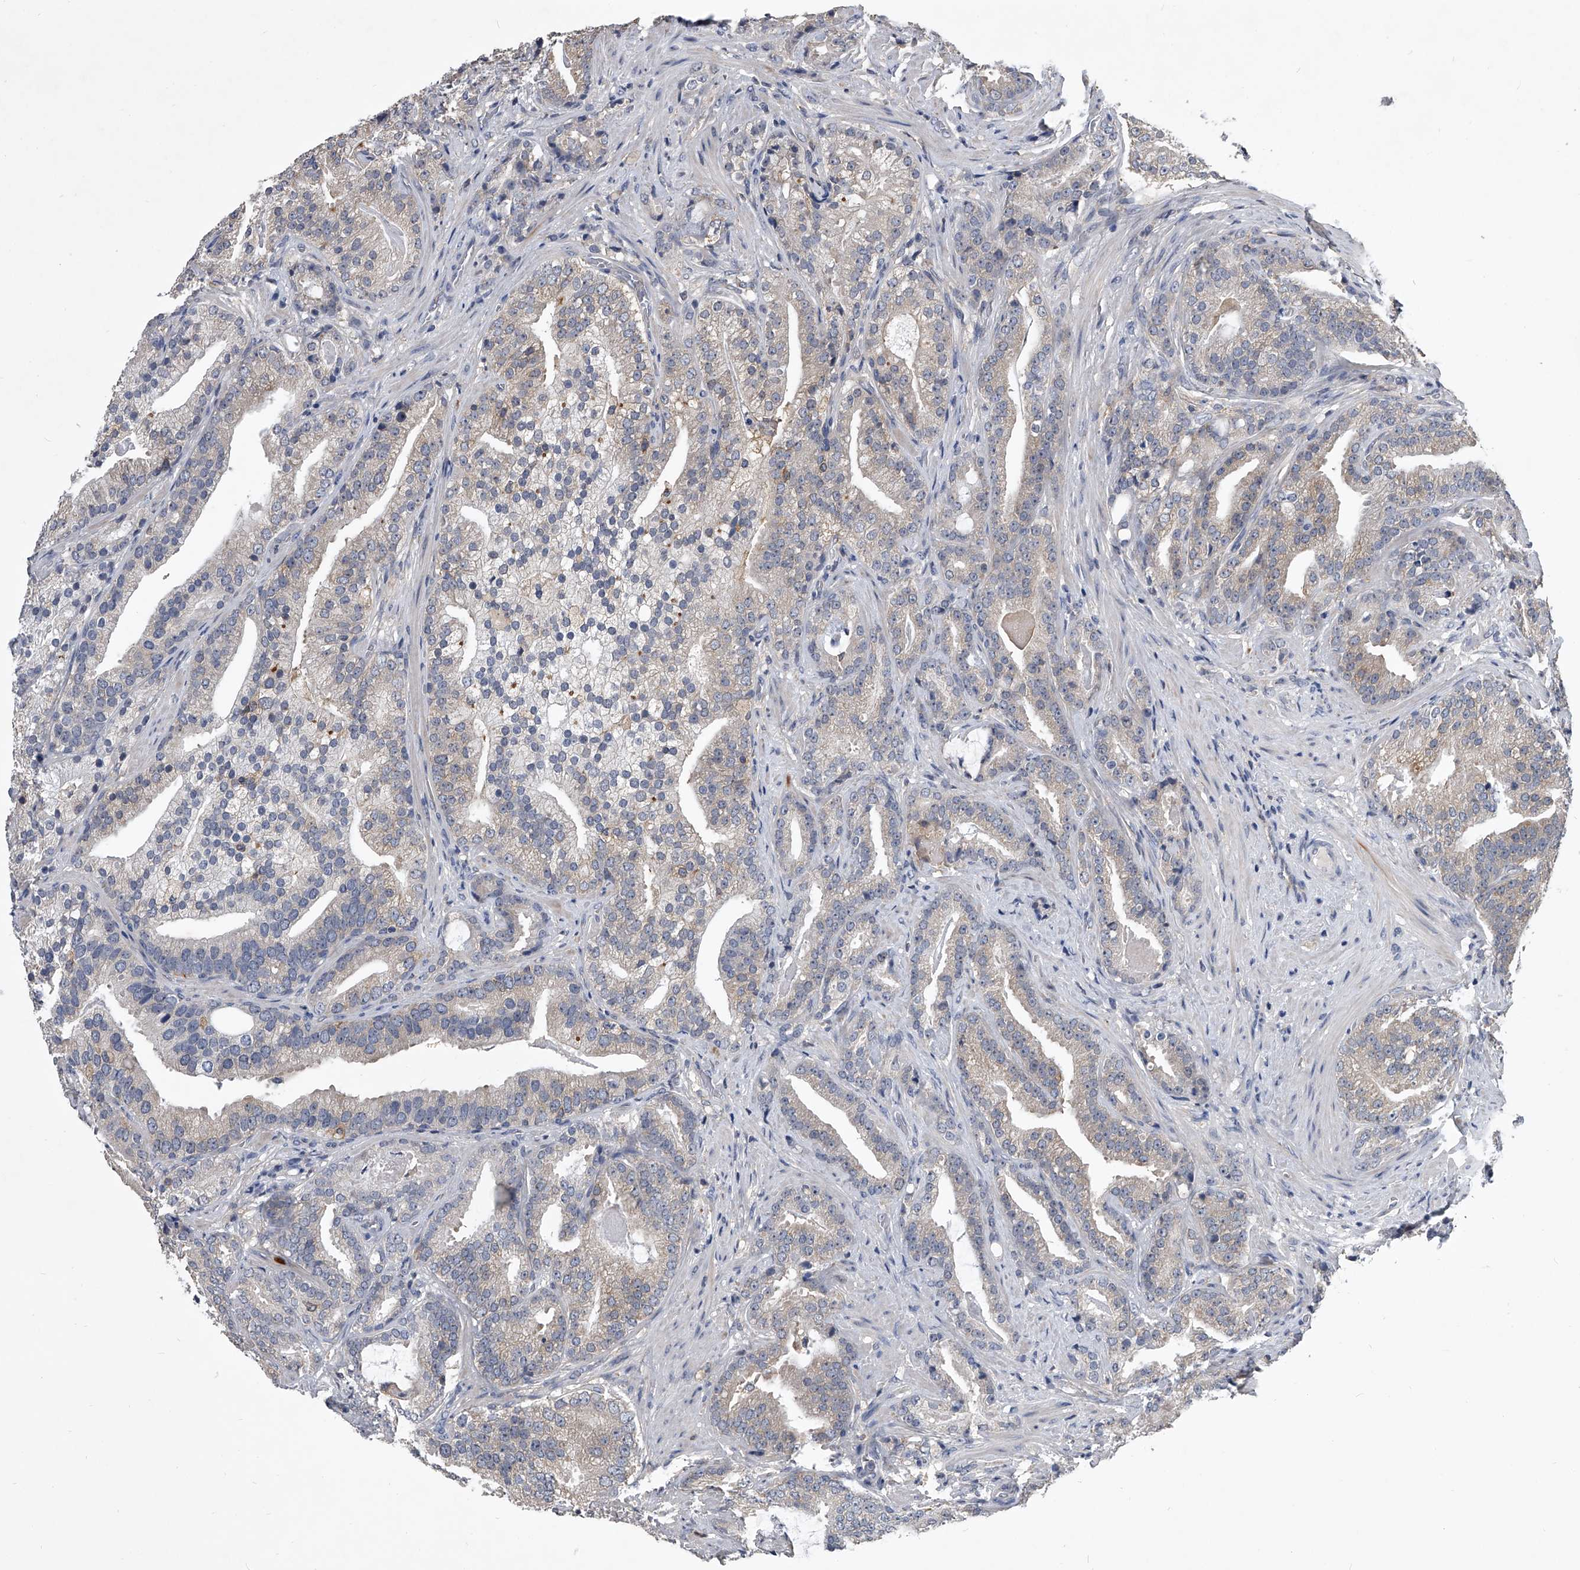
{"staining": {"intensity": "weak", "quantity": "<25%", "location": "cytoplasmic/membranous"}, "tissue": "prostate cancer", "cell_type": "Tumor cells", "image_type": "cancer", "snomed": [{"axis": "morphology", "description": "Adenocarcinoma, Low grade"}, {"axis": "topography", "description": "Prostate"}], "caption": "IHC histopathology image of neoplastic tissue: prostate cancer (adenocarcinoma (low-grade)) stained with DAB displays no significant protein expression in tumor cells.", "gene": "MAP4K3", "patient": {"sex": "male", "age": 67}}